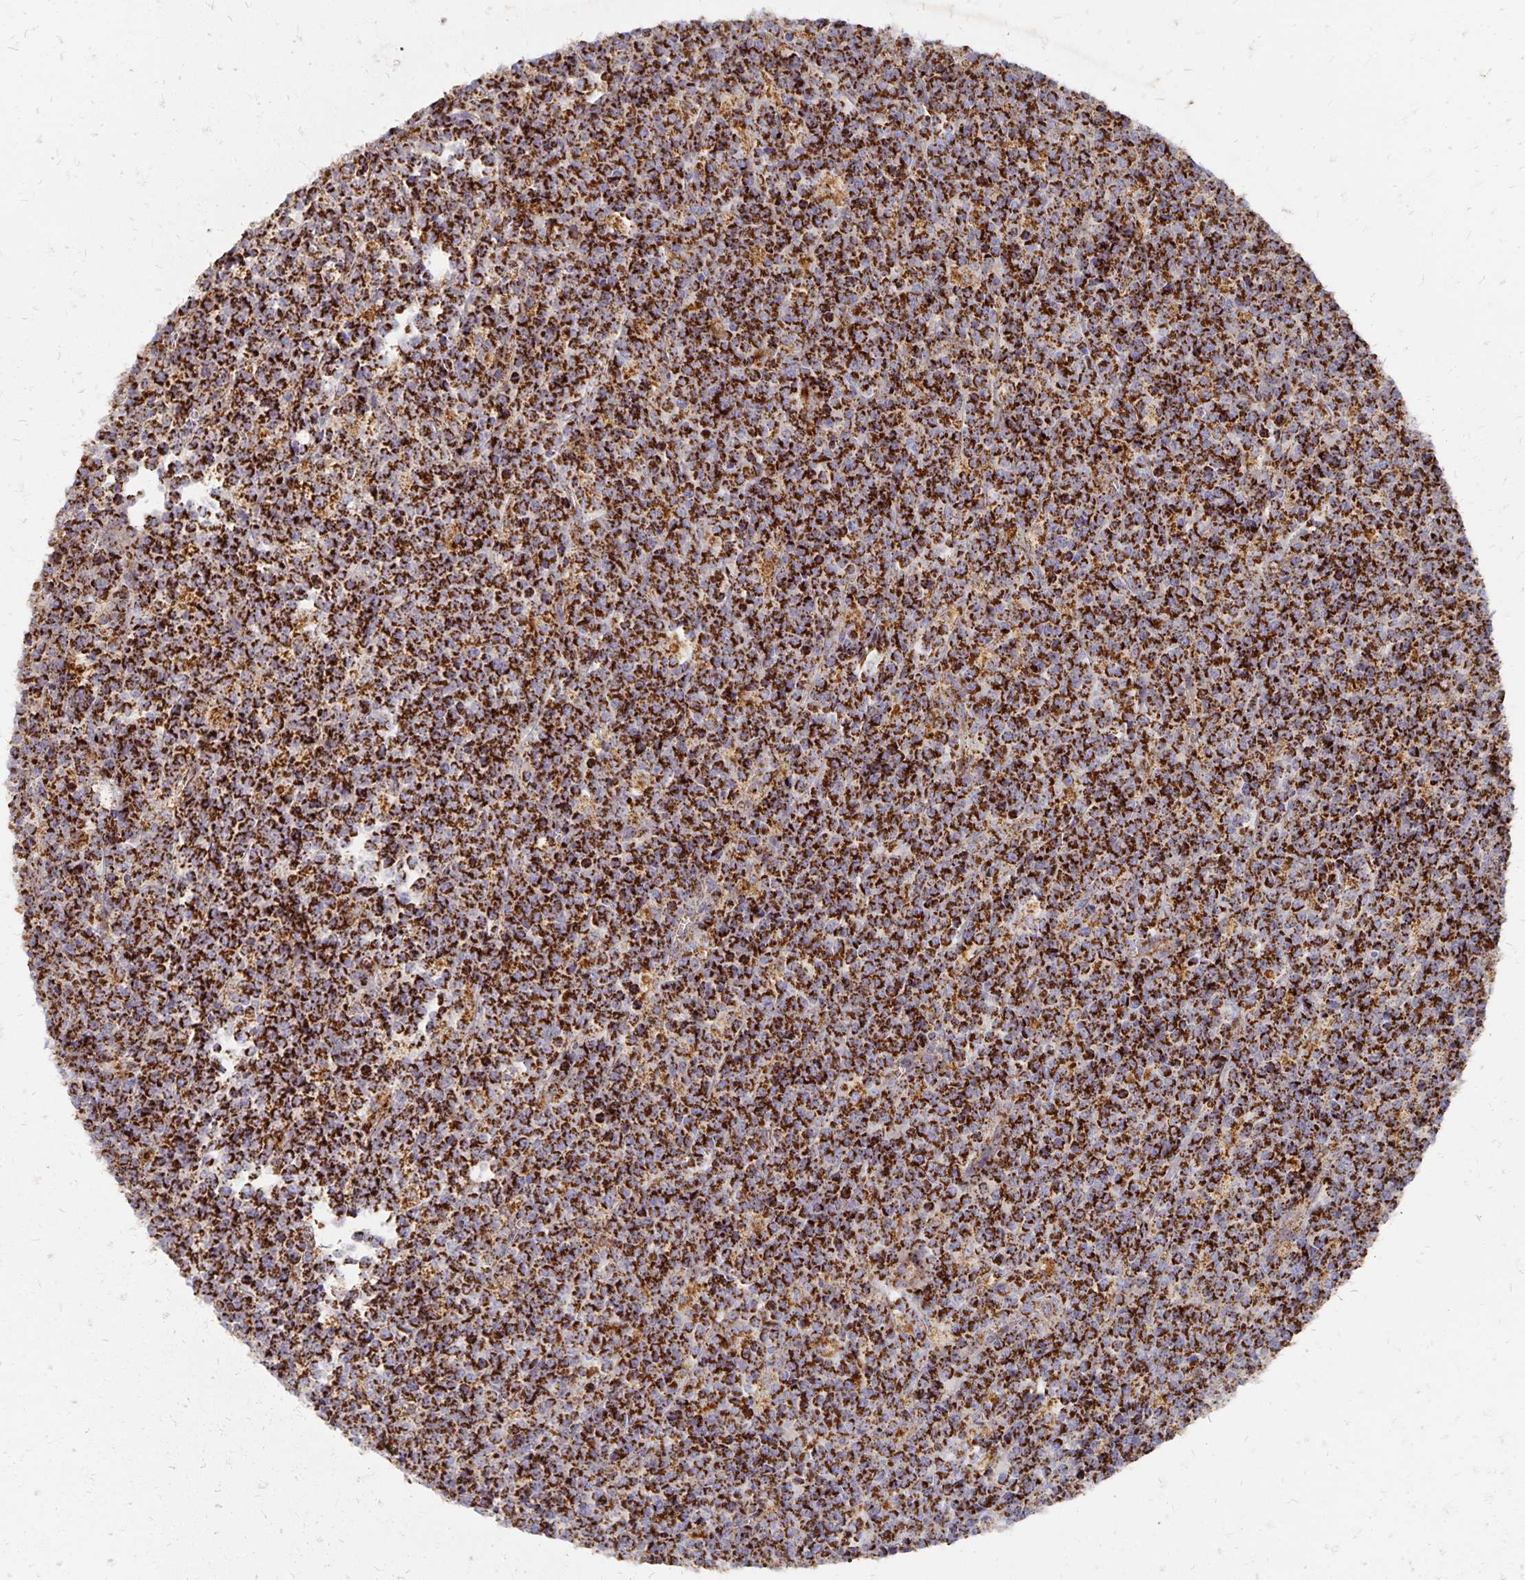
{"staining": {"intensity": "strong", "quantity": ">75%", "location": "cytoplasmic/membranous"}, "tissue": "lymphoma", "cell_type": "Tumor cells", "image_type": "cancer", "snomed": [{"axis": "morphology", "description": "Malignant lymphoma, non-Hodgkin's type, High grade"}, {"axis": "topography", "description": "Small intestine"}], "caption": "High-power microscopy captured an immunohistochemistry (IHC) micrograph of malignant lymphoma, non-Hodgkin's type (high-grade), revealing strong cytoplasmic/membranous positivity in about >75% of tumor cells.", "gene": "STOML2", "patient": {"sex": "female", "age": 56}}